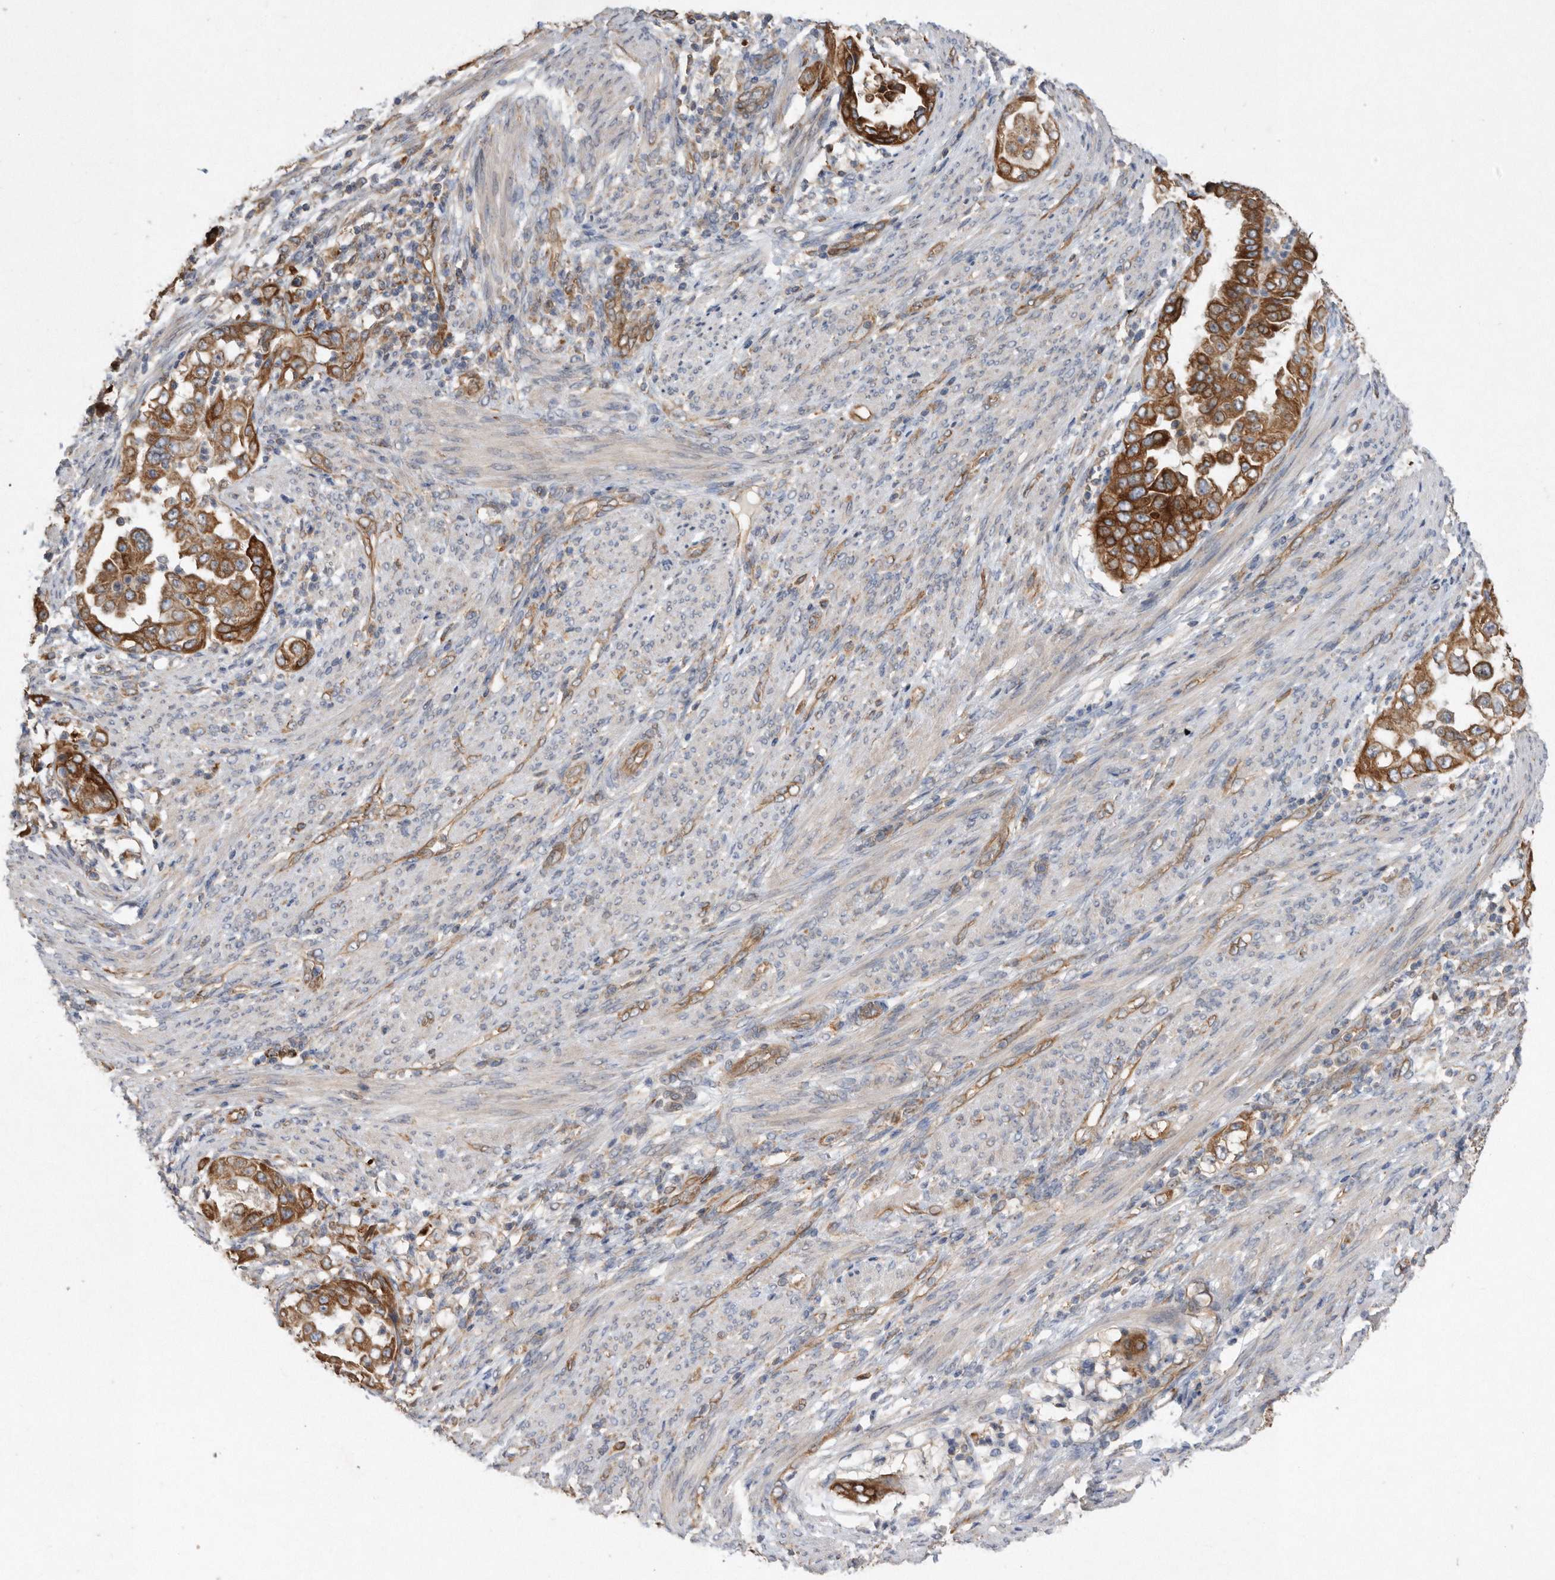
{"staining": {"intensity": "strong", "quantity": ">75%", "location": "cytoplasmic/membranous"}, "tissue": "endometrial cancer", "cell_type": "Tumor cells", "image_type": "cancer", "snomed": [{"axis": "morphology", "description": "Adenocarcinoma, NOS"}, {"axis": "topography", "description": "Endometrium"}], "caption": "An image of human endometrial adenocarcinoma stained for a protein reveals strong cytoplasmic/membranous brown staining in tumor cells.", "gene": "PON2", "patient": {"sex": "female", "age": 85}}